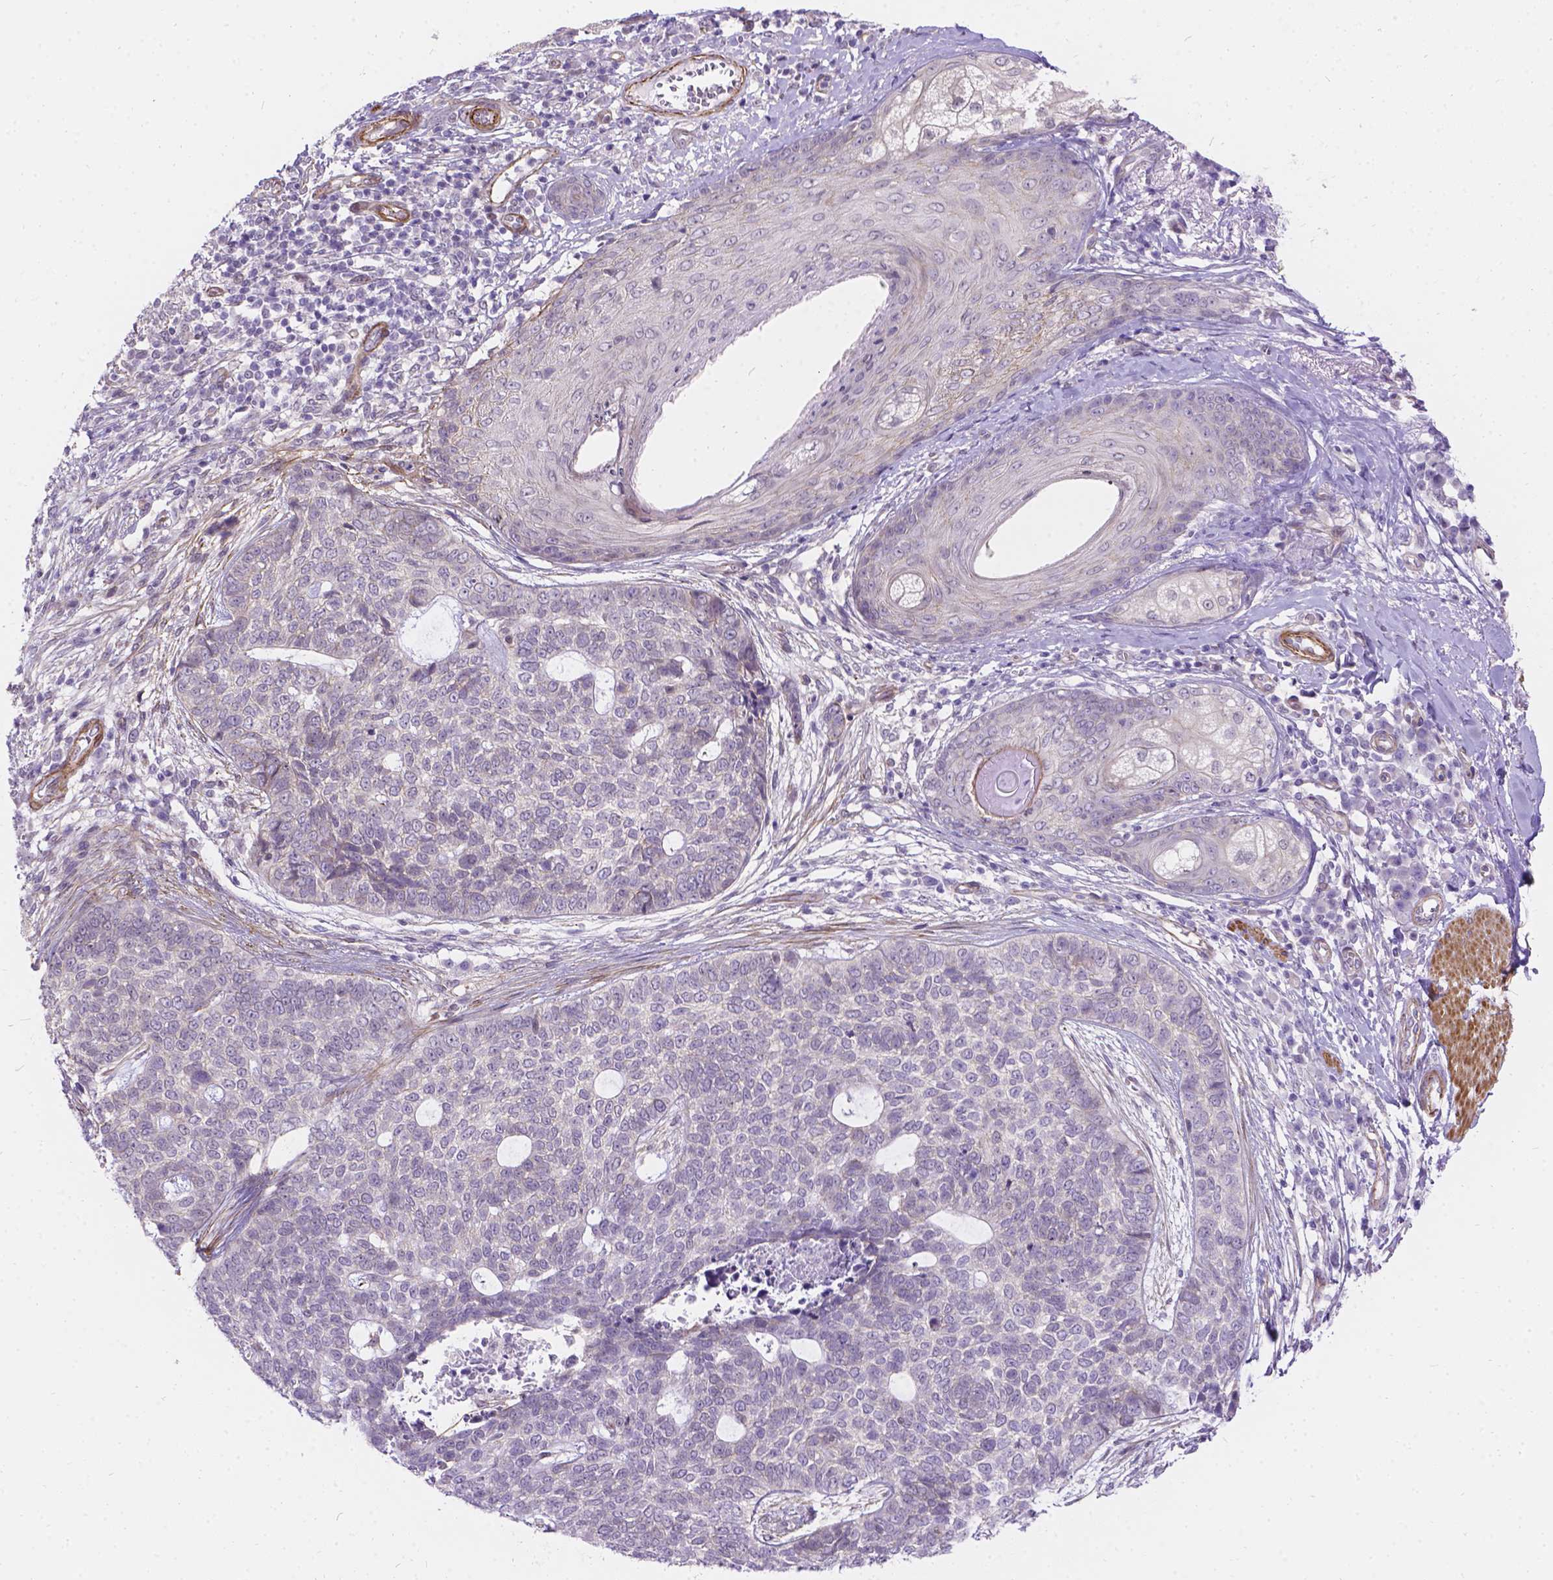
{"staining": {"intensity": "negative", "quantity": "none", "location": "none"}, "tissue": "skin cancer", "cell_type": "Tumor cells", "image_type": "cancer", "snomed": [{"axis": "morphology", "description": "Basal cell carcinoma"}, {"axis": "topography", "description": "Skin"}], "caption": "This histopathology image is of skin cancer stained with IHC to label a protein in brown with the nuclei are counter-stained blue. There is no staining in tumor cells.", "gene": "PALS1", "patient": {"sex": "female", "age": 69}}